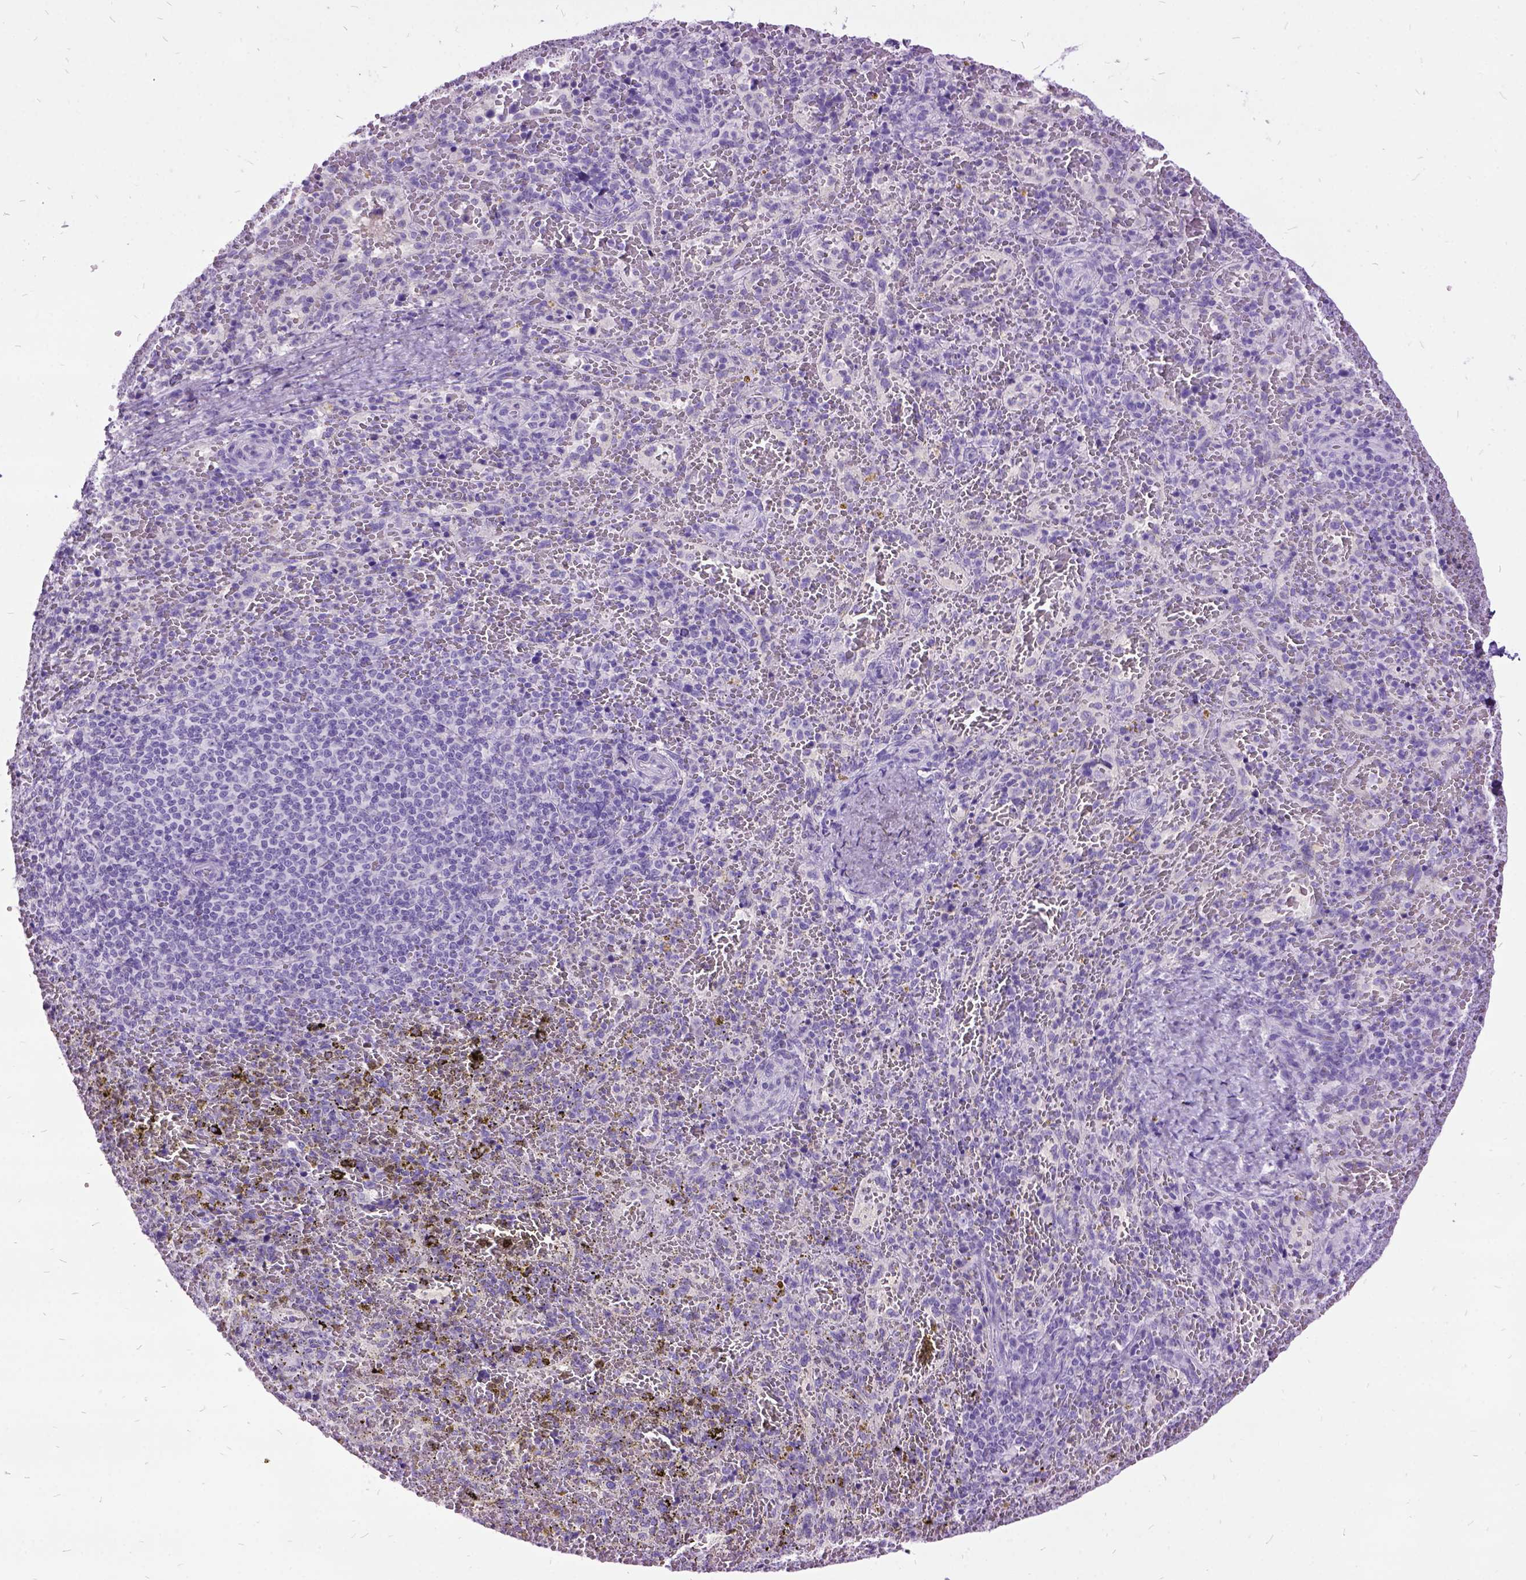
{"staining": {"intensity": "negative", "quantity": "none", "location": "none"}, "tissue": "spleen", "cell_type": "Cells in red pulp", "image_type": "normal", "snomed": [{"axis": "morphology", "description": "Normal tissue, NOS"}, {"axis": "topography", "description": "Spleen"}], "caption": "There is no significant expression in cells in red pulp of spleen. (DAB IHC, high magnification).", "gene": "MME", "patient": {"sex": "female", "age": 50}}